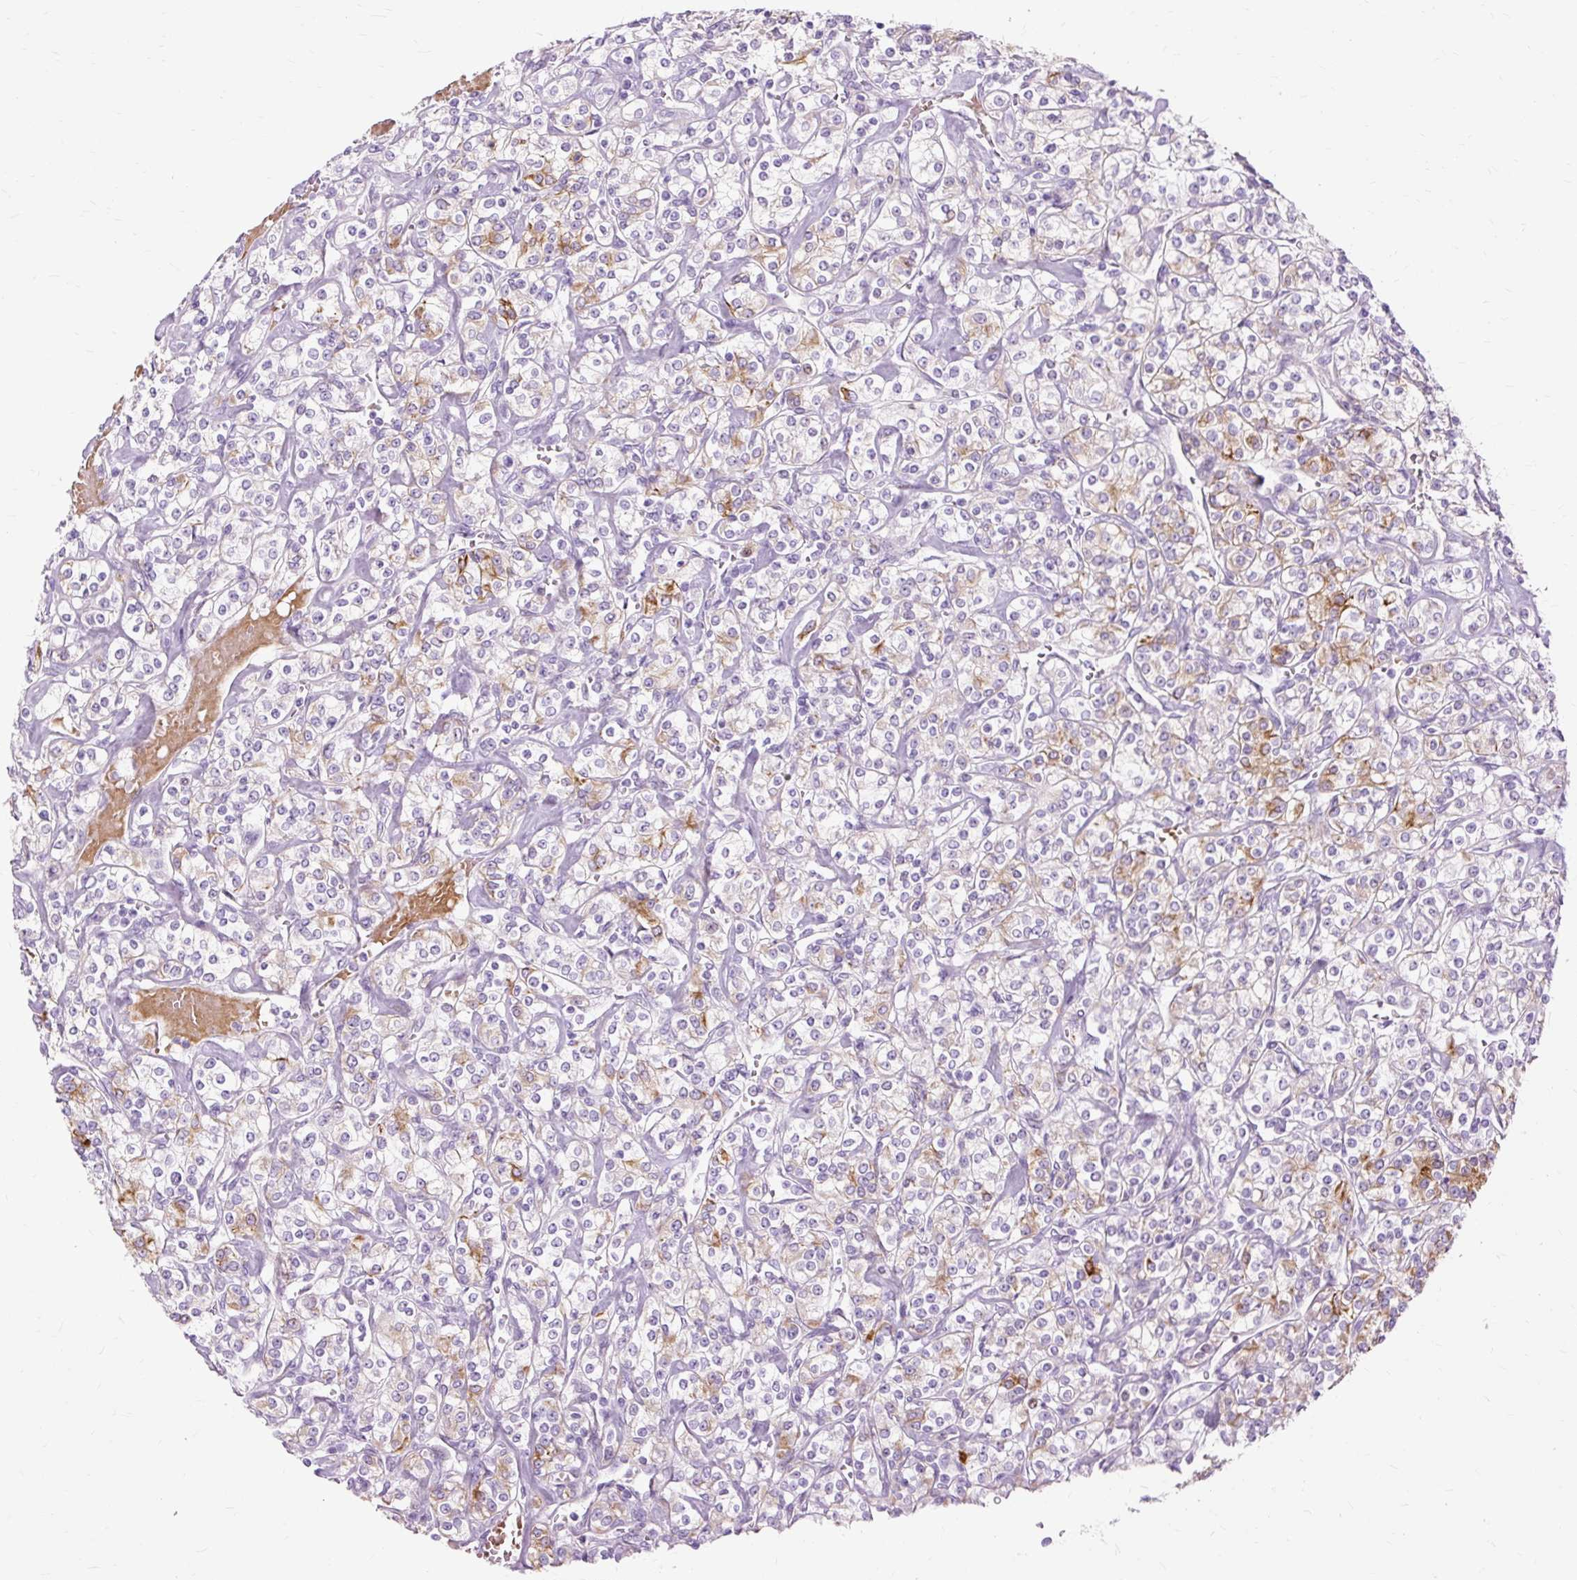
{"staining": {"intensity": "moderate", "quantity": "<25%", "location": "cytoplasmic/membranous"}, "tissue": "renal cancer", "cell_type": "Tumor cells", "image_type": "cancer", "snomed": [{"axis": "morphology", "description": "Adenocarcinoma, NOS"}, {"axis": "topography", "description": "Kidney"}], "caption": "The histopathology image reveals staining of renal cancer (adenocarcinoma), revealing moderate cytoplasmic/membranous protein positivity (brown color) within tumor cells.", "gene": "DCTN4", "patient": {"sex": "male", "age": 77}}